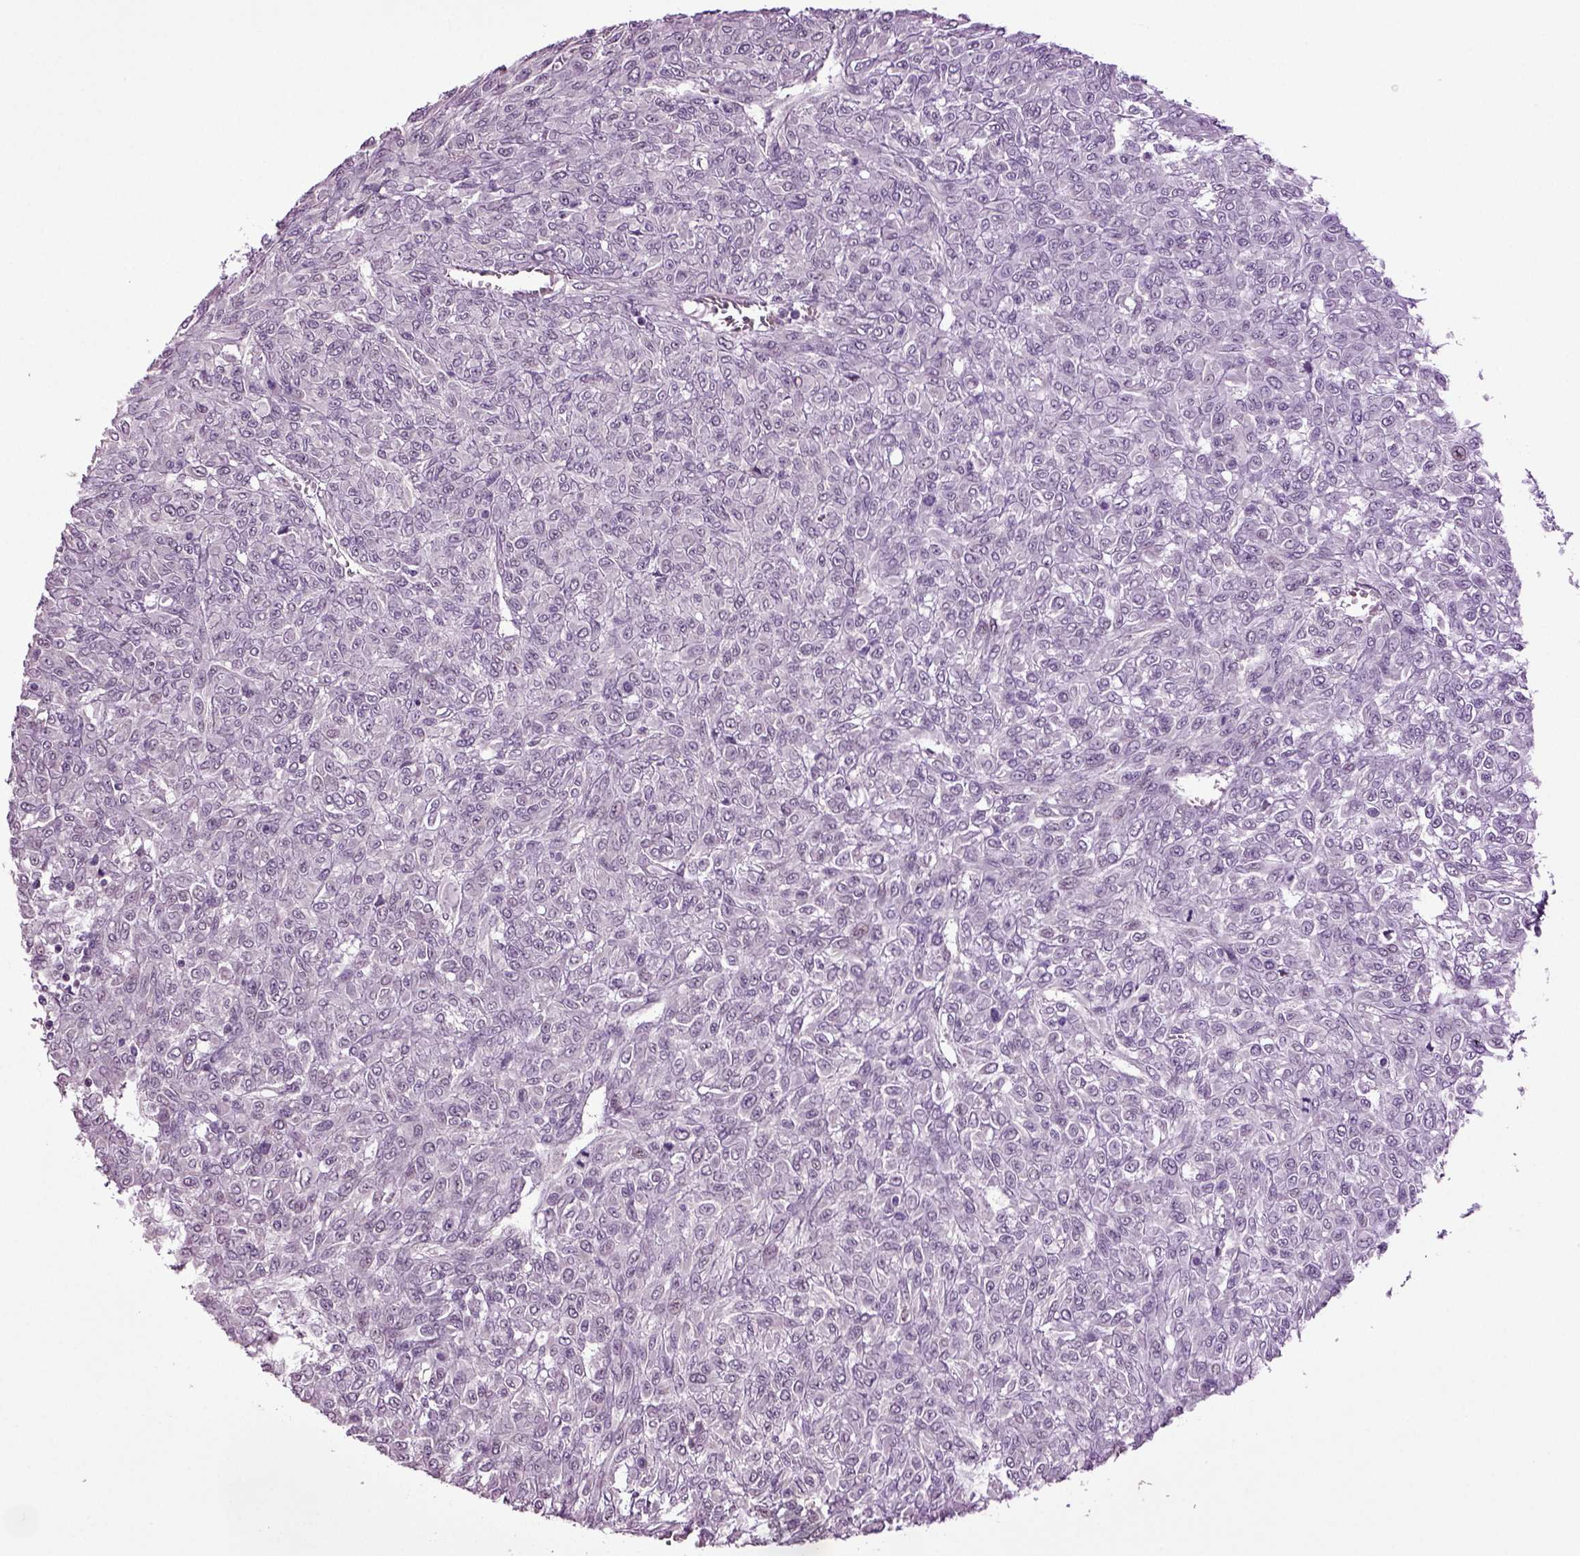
{"staining": {"intensity": "negative", "quantity": "none", "location": "none"}, "tissue": "renal cancer", "cell_type": "Tumor cells", "image_type": "cancer", "snomed": [{"axis": "morphology", "description": "Adenocarcinoma, NOS"}, {"axis": "topography", "description": "Kidney"}], "caption": "This micrograph is of adenocarcinoma (renal) stained with IHC to label a protein in brown with the nuclei are counter-stained blue. There is no expression in tumor cells.", "gene": "PLCH2", "patient": {"sex": "male", "age": 58}}